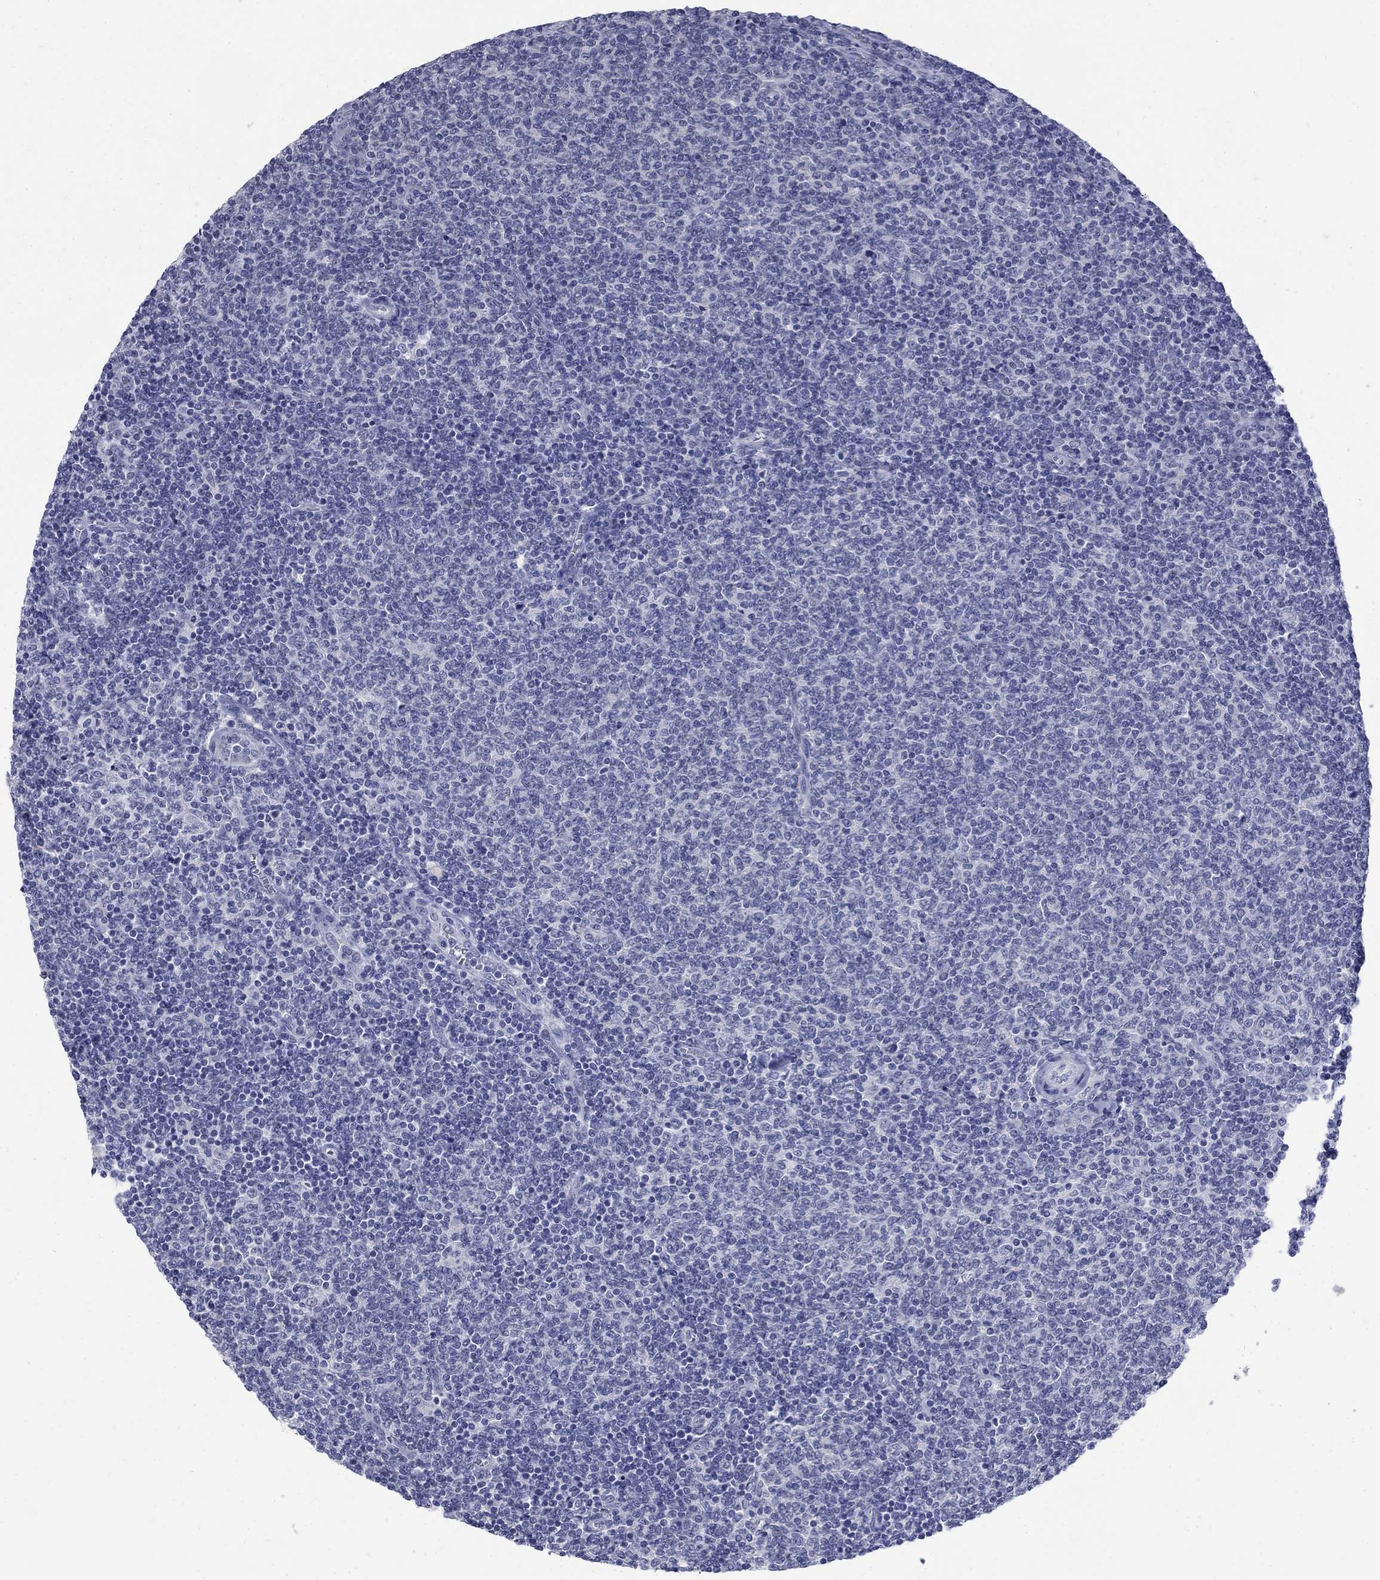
{"staining": {"intensity": "negative", "quantity": "none", "location": "none"}, "tissue": "lymphoma", "cell_type": "Tumor cells", "image_type": "cancer", "snomed": [{"axis": "morphology", "description": "Malignant lymphoma, non-Hodgkin's type, Low grade"}, {"axis": "topography", "description": "Lymph node"}], "caption": "Tumor cells show no significant staining in lymphoma.", "gene": "CTNND2", "patient": {"sex": "male", "age": 52}}